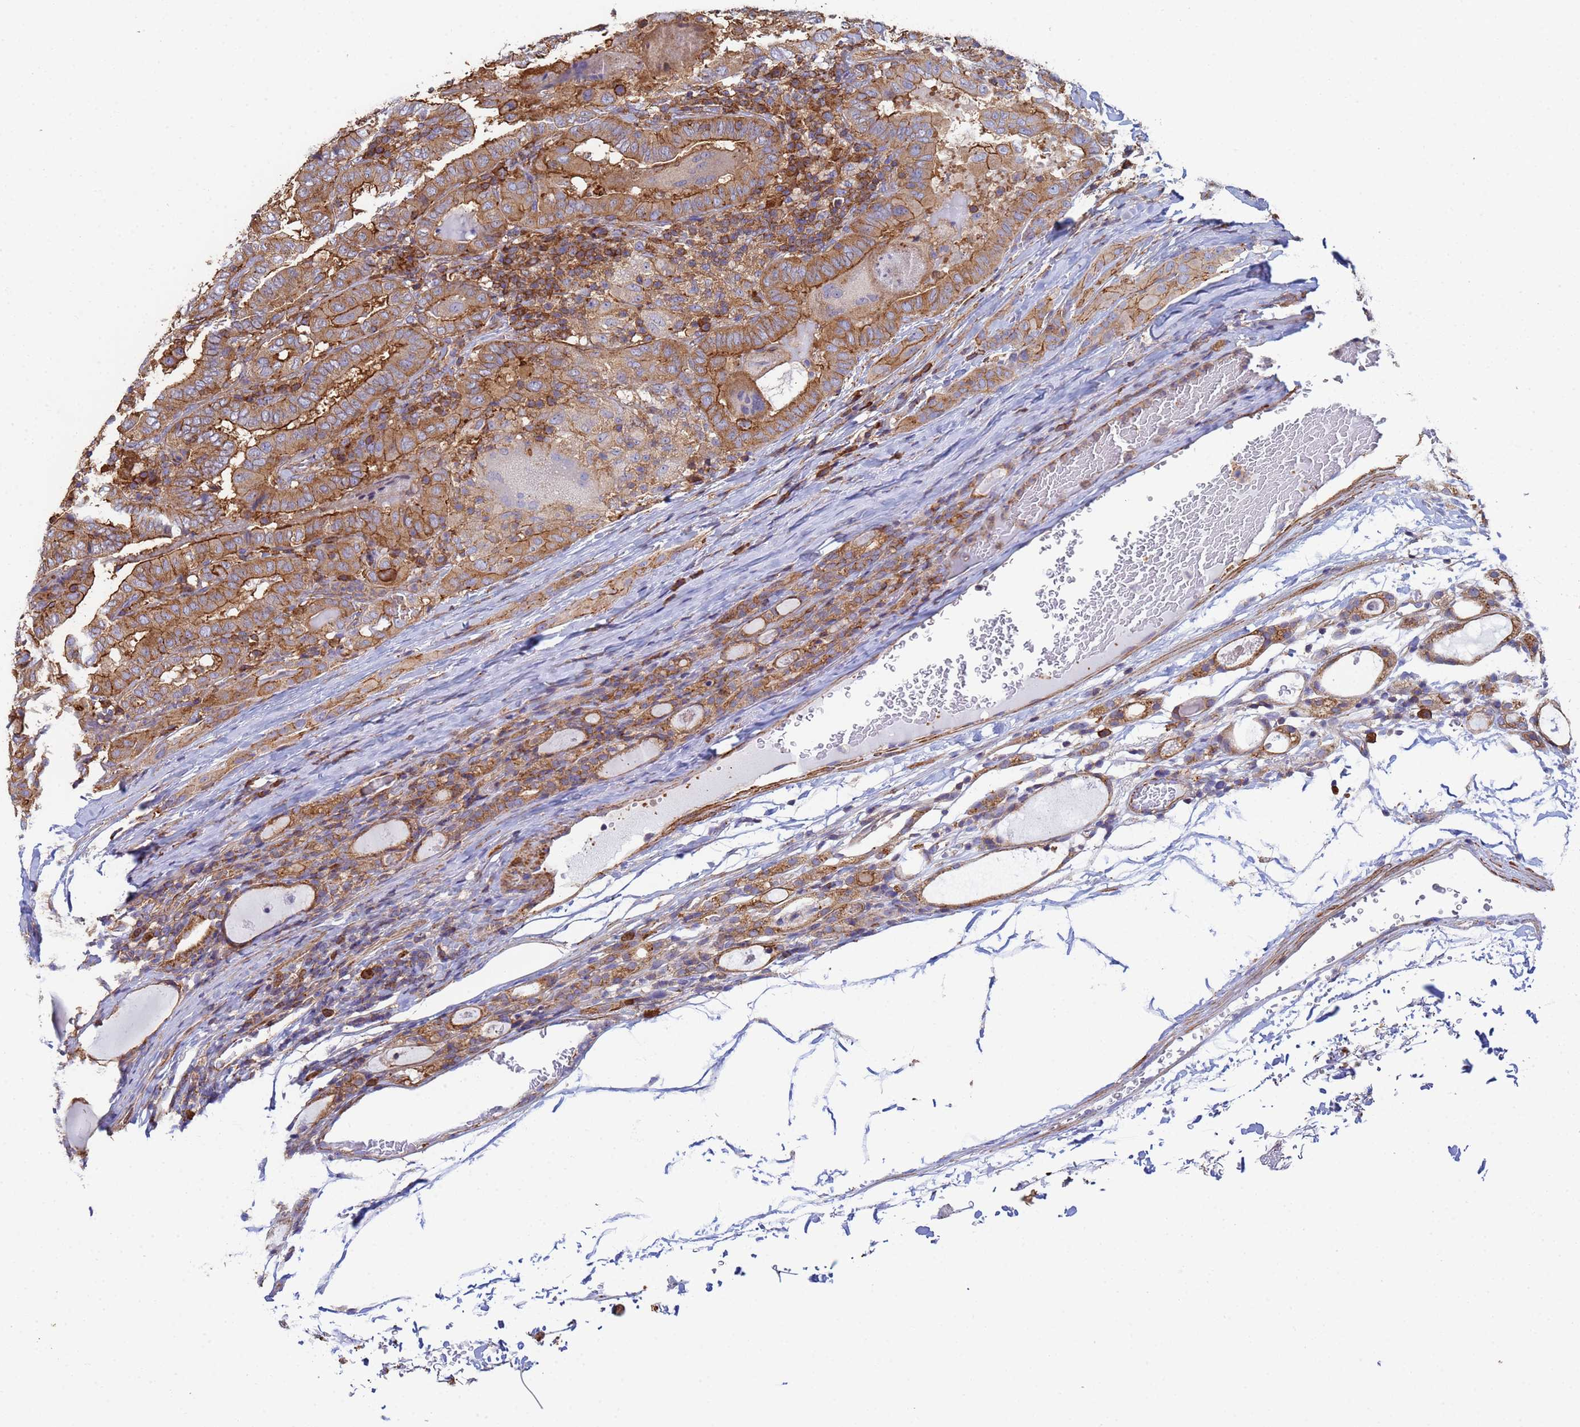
{"staining": {"intensity": "strong", "quantity": ">75%", "location": "cytoplasmic/membranous"}, "tissue": "thyroid cancer", "cell_type": "Tumor cells", "image_type": "cancer", "snomed": [{"axis": "morphology", "description": "Papillary adenocarcinoma, NOS"}, {"axis": "topography", "description": "Thyroid gland"}], "caption": "An immunohistochemistry histopathology image of tumor tissue is shown. Protein staining in brown highlights strong cytoplasmic/membranous positivity in thyroid cancer within tumor cells.", "gene": "ZNG1B", "patient": {"sex": "female", "age": 72}}